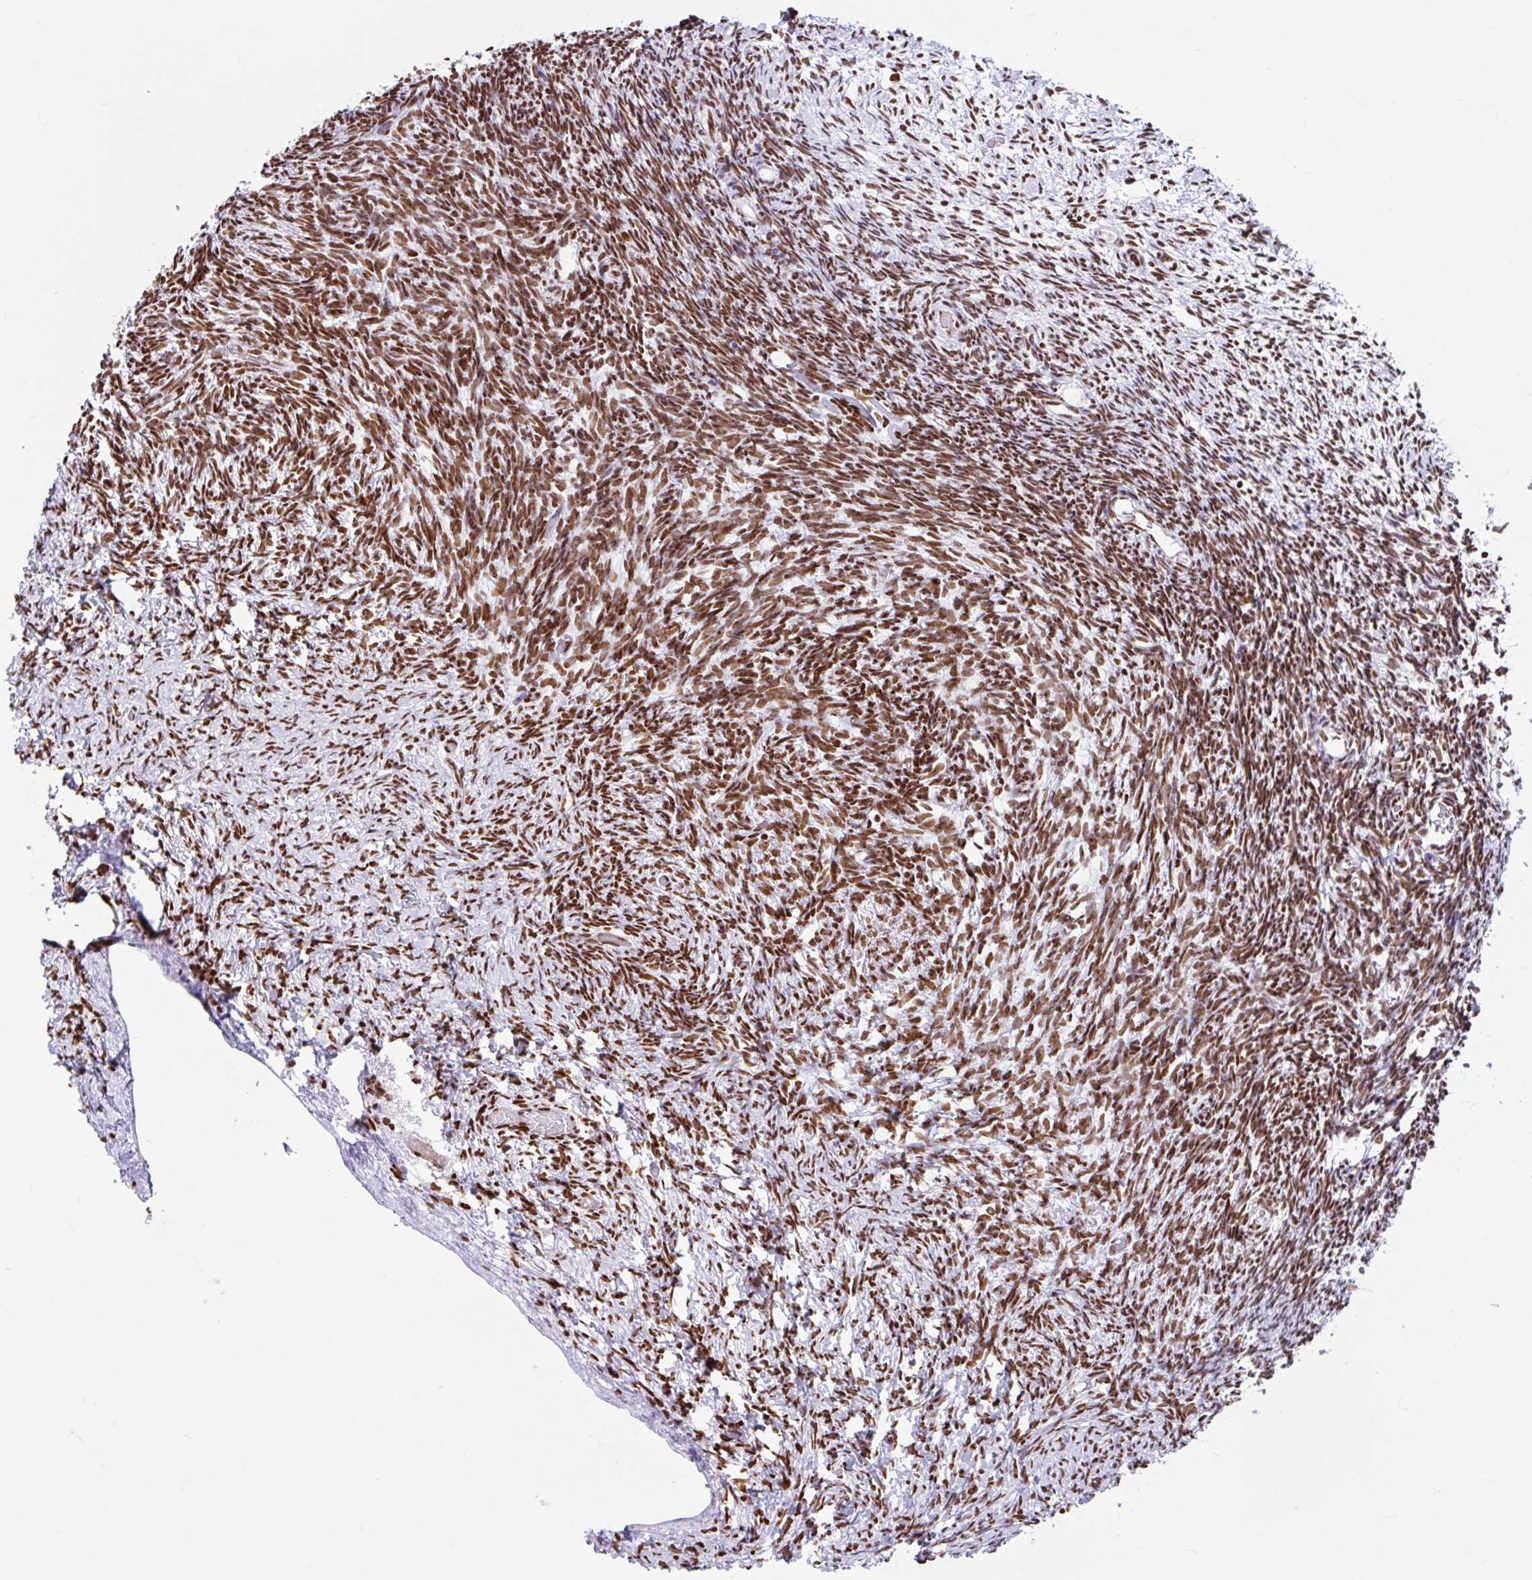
{"staining": {"intensity": "strong", "quantity": ">75%", "location": "nuclear"}, "tissue": "ovary", "cell_type": "Follicle cells", "image_type": "normal", "snomed": [{"axis": "morphology", "description": "Normal tissue, NOS"}, {"axis": "topography", "description": "Ovary"}], "caption": "Ovary stained for a protein exhibits strong nuclear positivity in follicle cells. (DAB IHC with brightfield microscopy, high magnification).", "gene": "KHDRBS1", "patient": {"sex": "female", "age": 39}}